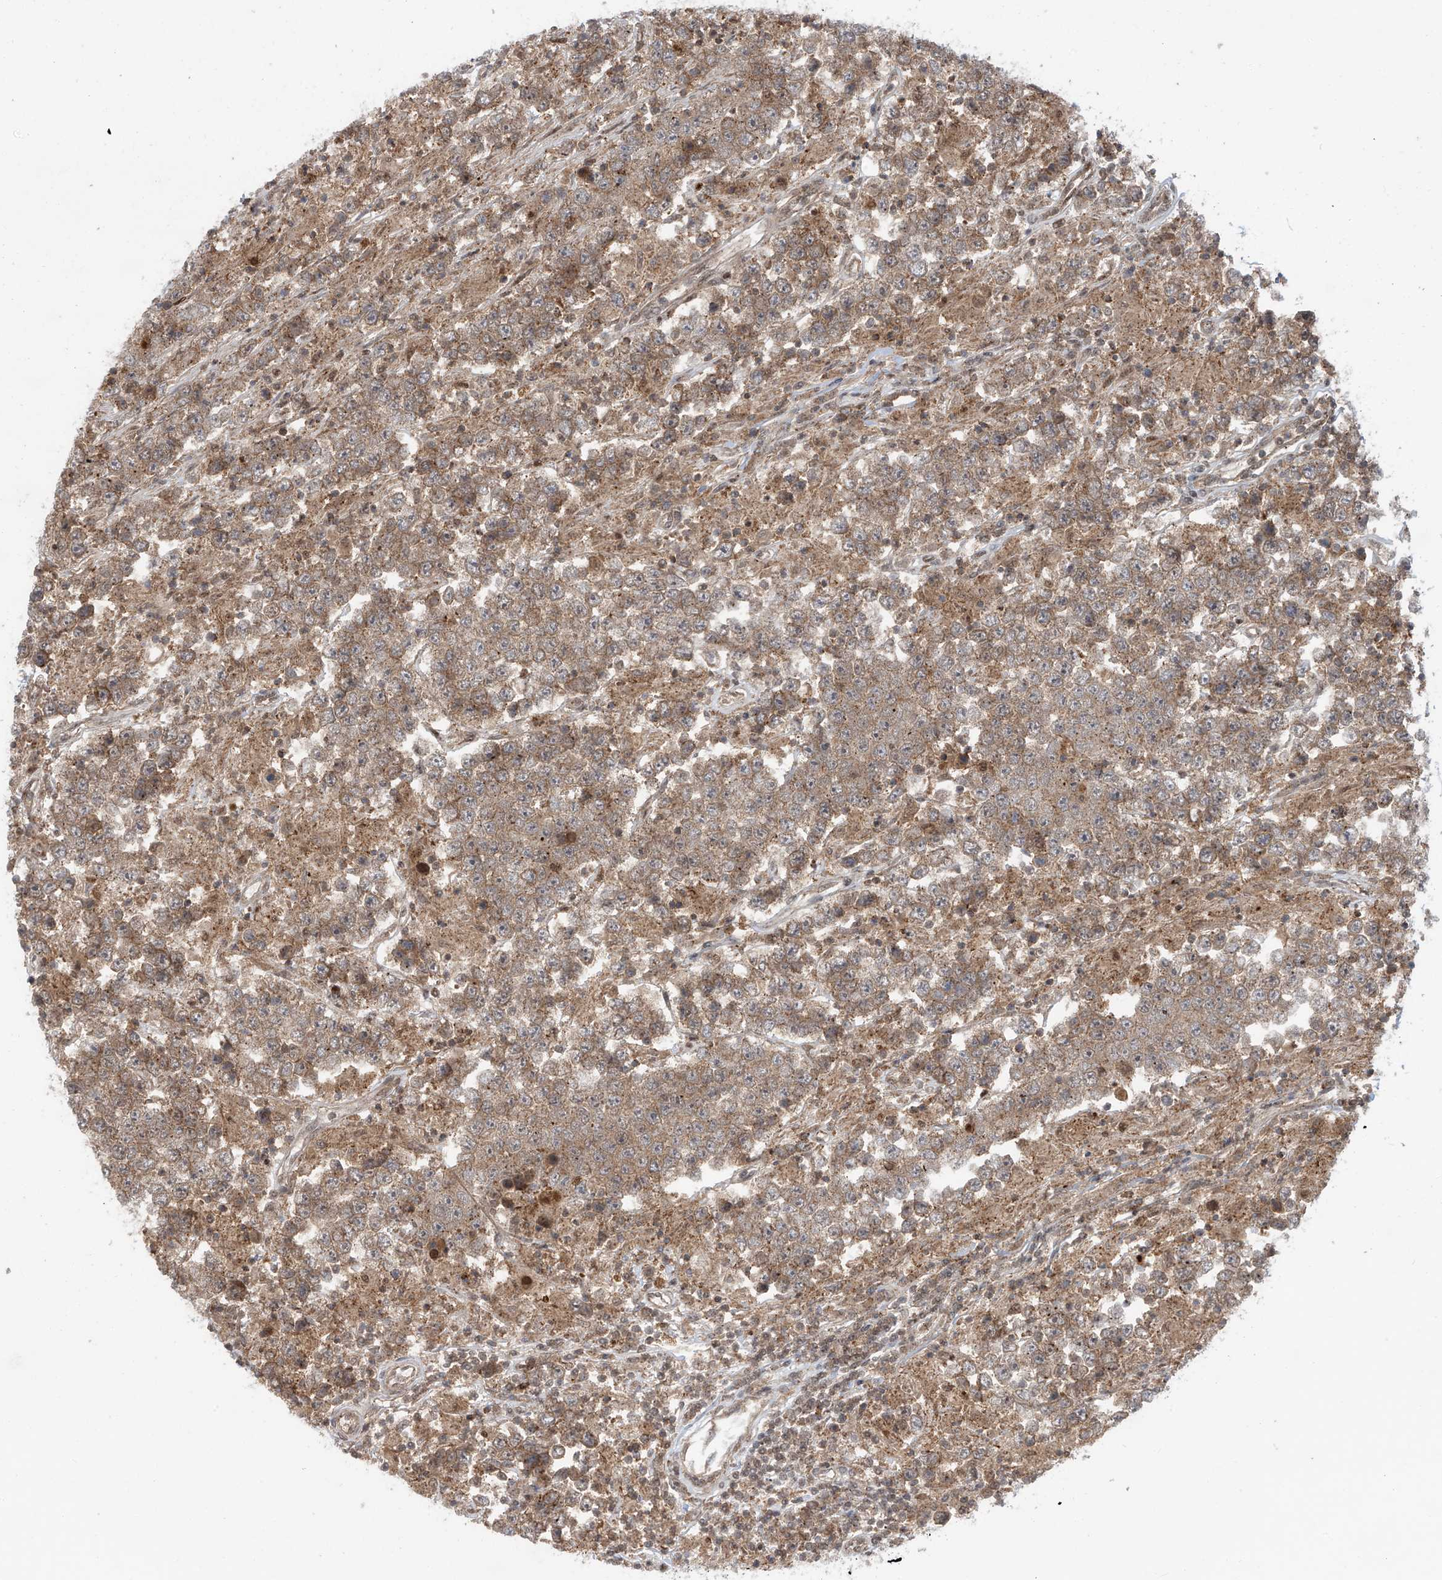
{"staining": {"intensity": "moderate", "quantity": ">75%", "location": "cytoplasmic/membranous"}, "tissue": "testis cancer", "cell_type": "Tumor cells", "image_type": "cancer", "snomed": [{"axis": "morphology", "description": "Normal tissue, NOS"}, {"axis": "morphology", "description": "Urothelial carcinoma, High grade"}, {"axis": "morphology", "description": "Seminoma, NOS"}, {"axis": "morphology", "description": "Carcinoma, Embryonal, NOS"}, {"axis": "topography", "description": "Urinary bladder"}, {"axis": "topography", "description": "Testis"}], "caption": "A brown stain highlights moderate cytoplasmic/membranous positivity of a protein in human embryonal carcinoma (testis) tumor cells.", "gene": "LAGE3", "patient": {"sex": "male", "age": 41}}